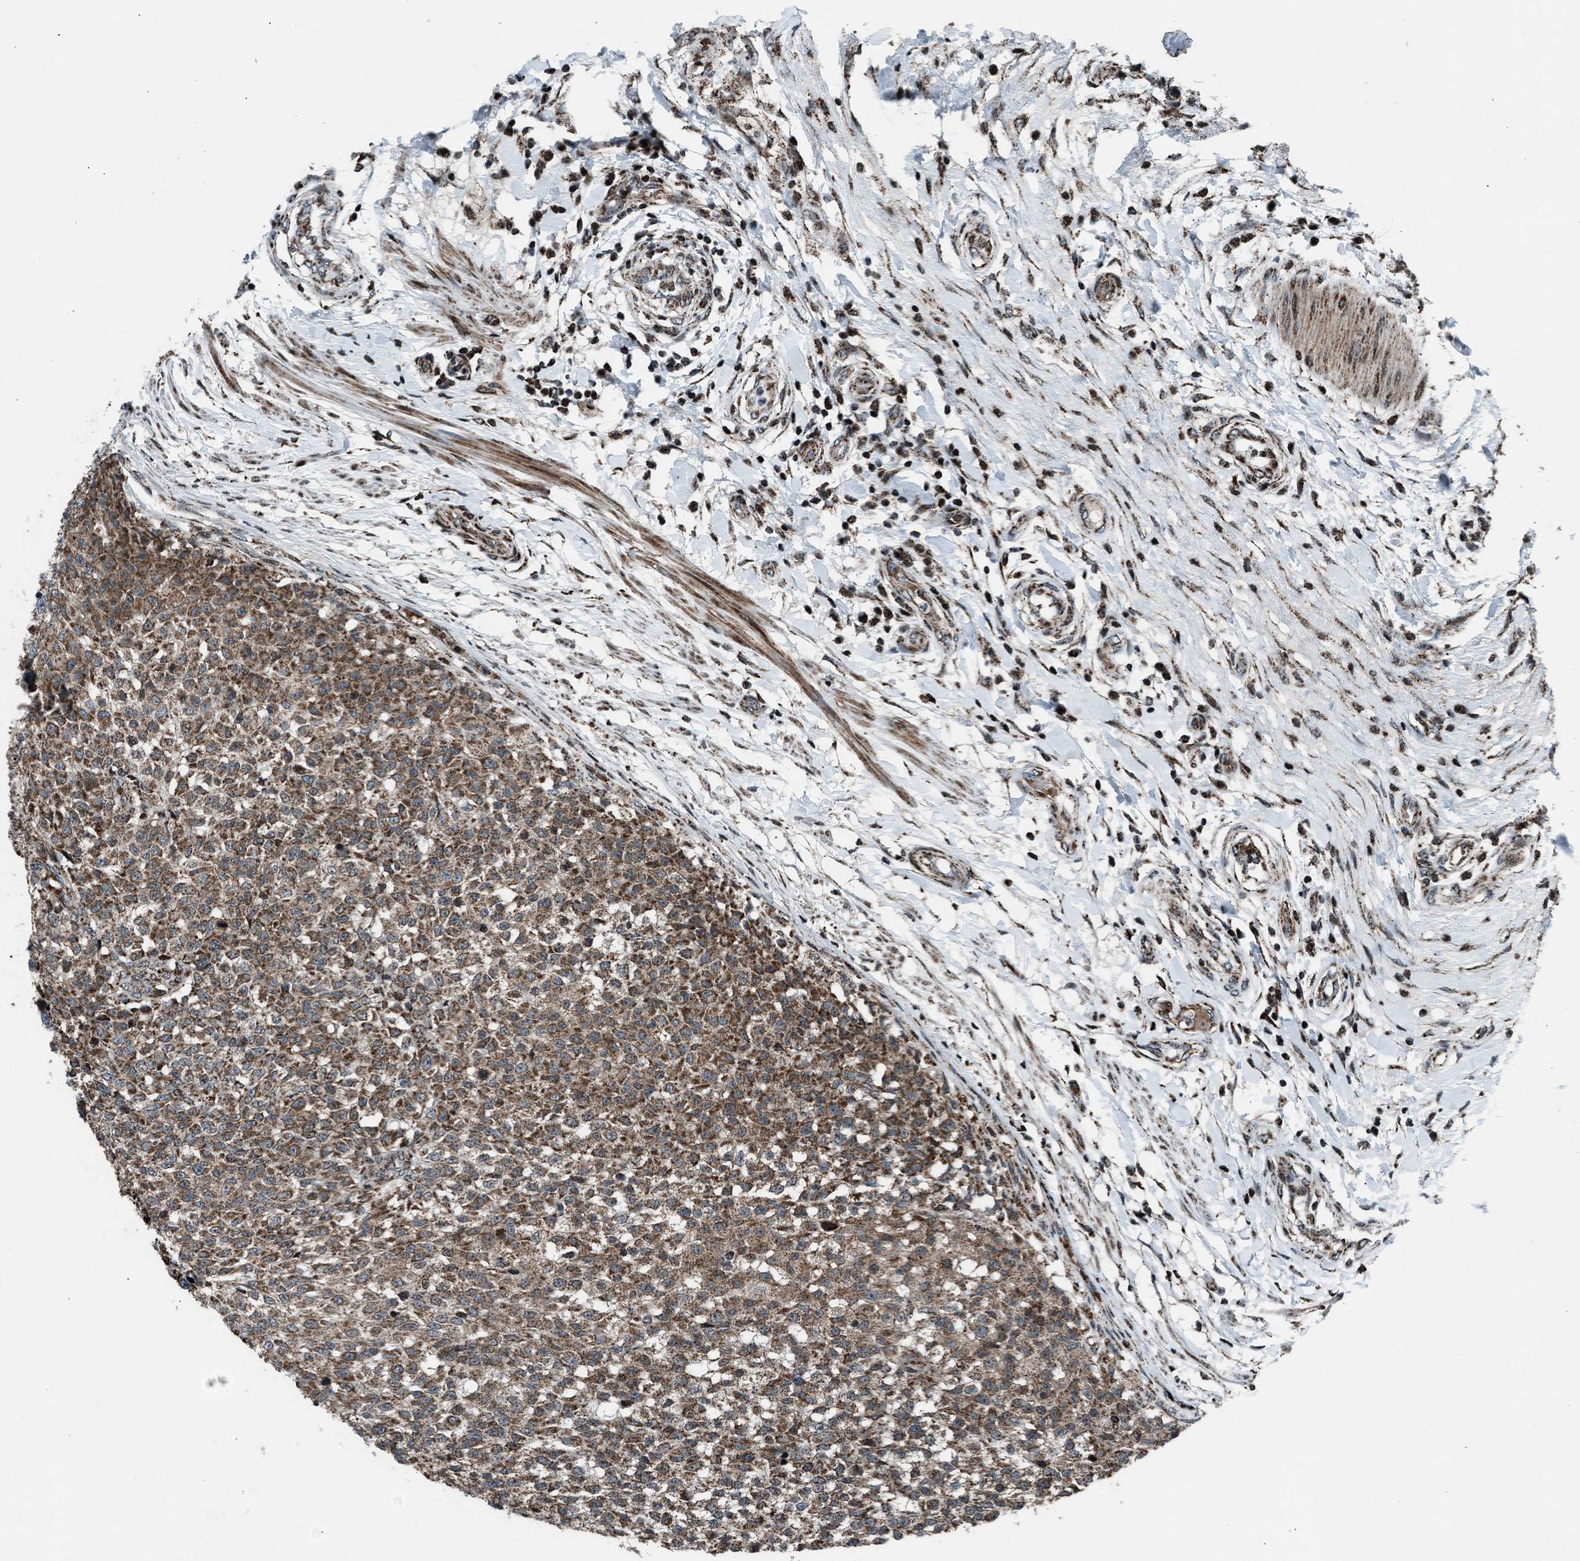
{"staining": {"intensity": "moderate", "quantity": ">75%", "location": "cytoplasmic/membranous"}, "tissue": "testis cancer", "cell_type": "Tumor cells", "image_type": "cancer", "snomed": [{"axis": "morphology", "description": "Seminoma, NOS"}, {"axis": "topography", "description": "Testis"}], "caption": "Testis cancer (seminoma) stained for a protein (brown) exhibits moderate cytoplasmic/membranous positive expression in approximately >75% of tumor cells.", "gene": "MORC3", "patient": {"sex": "male", "age": 59}}